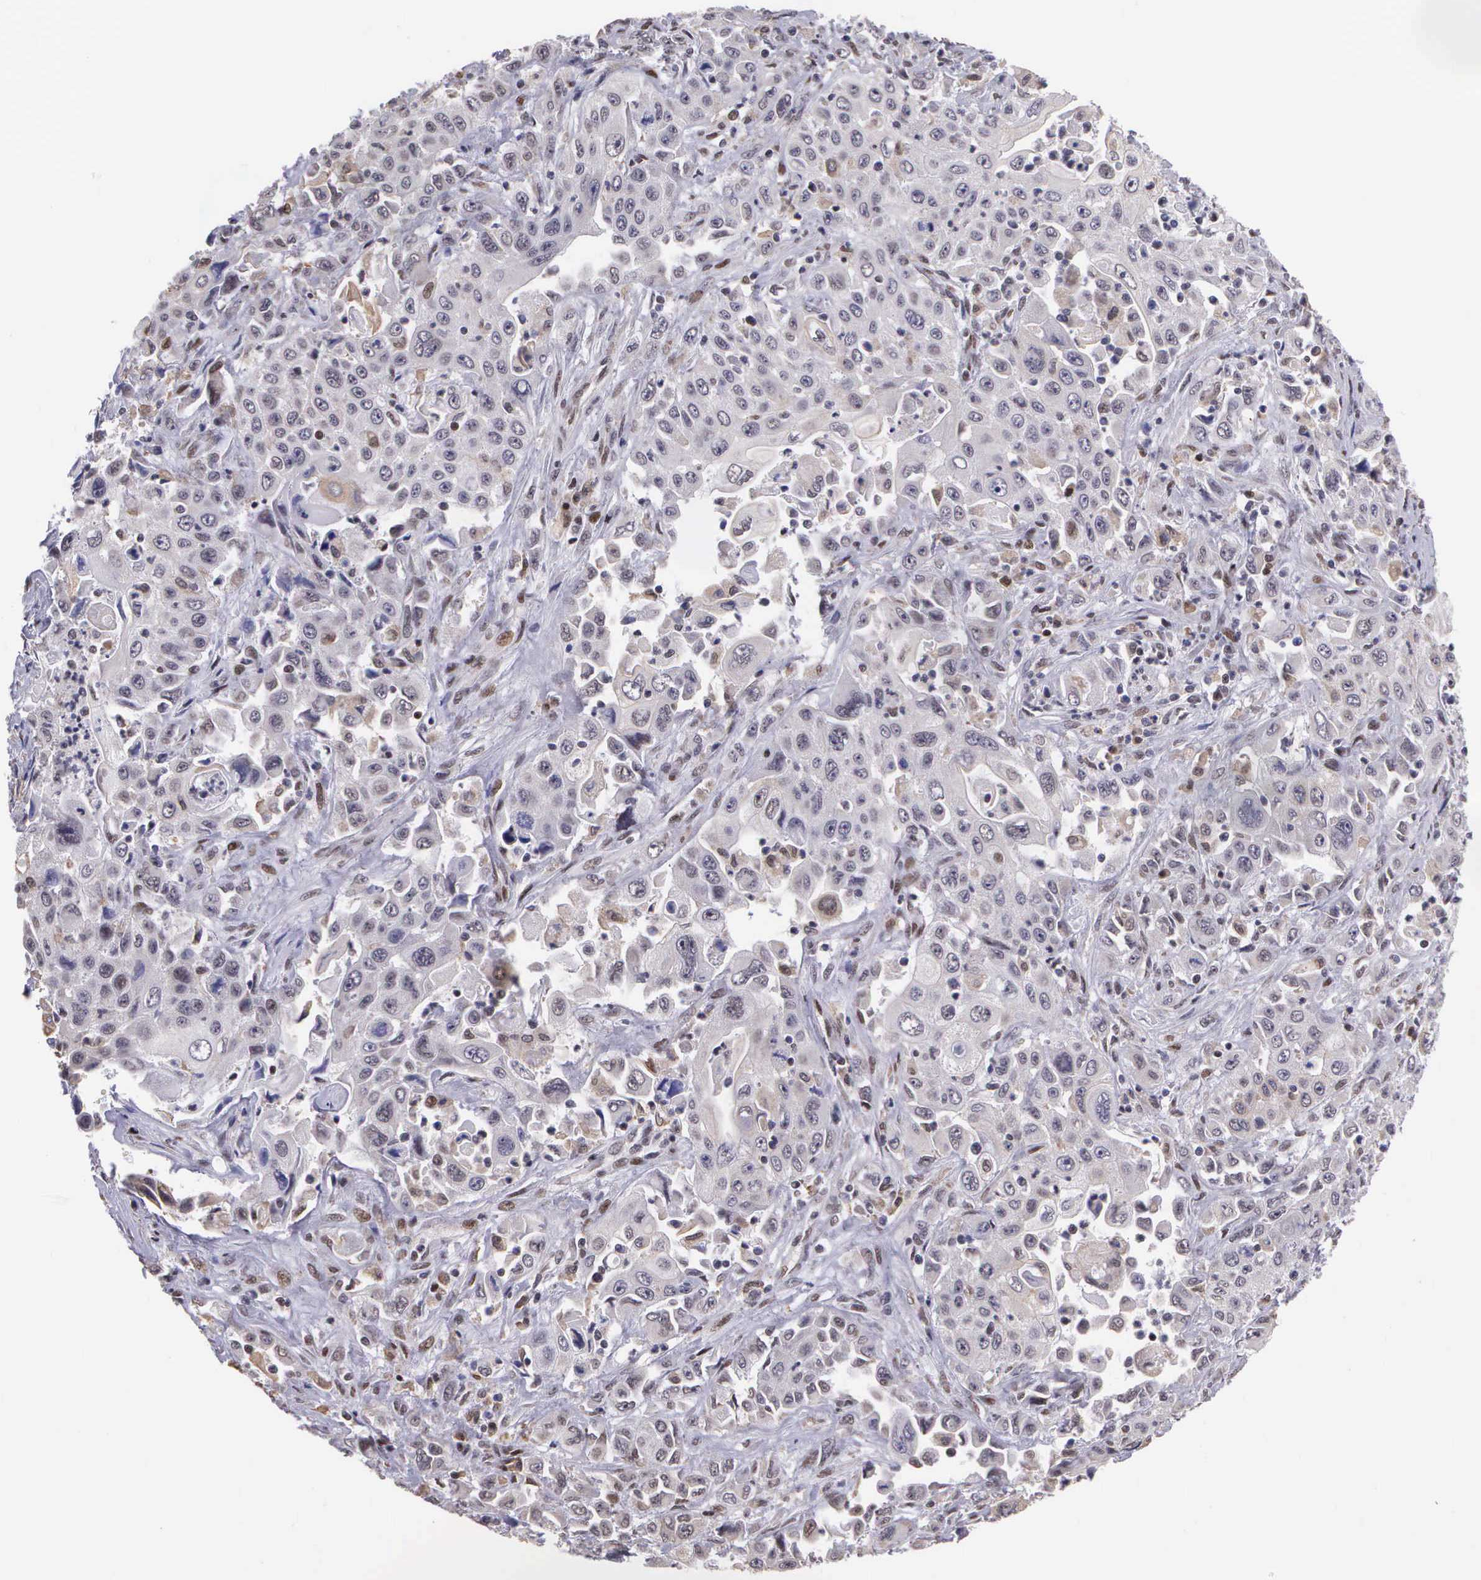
{"staining": {"intensity": "weak", "quantity": "<25%", "location": "cytoplasmic/membranous"}, "tissue": "pancreatic cancer", "cell_type": "Tumor cells", "image_type": "cancer", "snomed": [{"axis": "morphology", "description": "Adenocarcinoma, NOS"}, {"axis": "topography", "description": "Pancreas"}], "caption": "Tumor cells show no significant protein expression in pancreatic cancer.", "gene": "SLC25A21", "patient": {"sex": "male", "age": 70}}